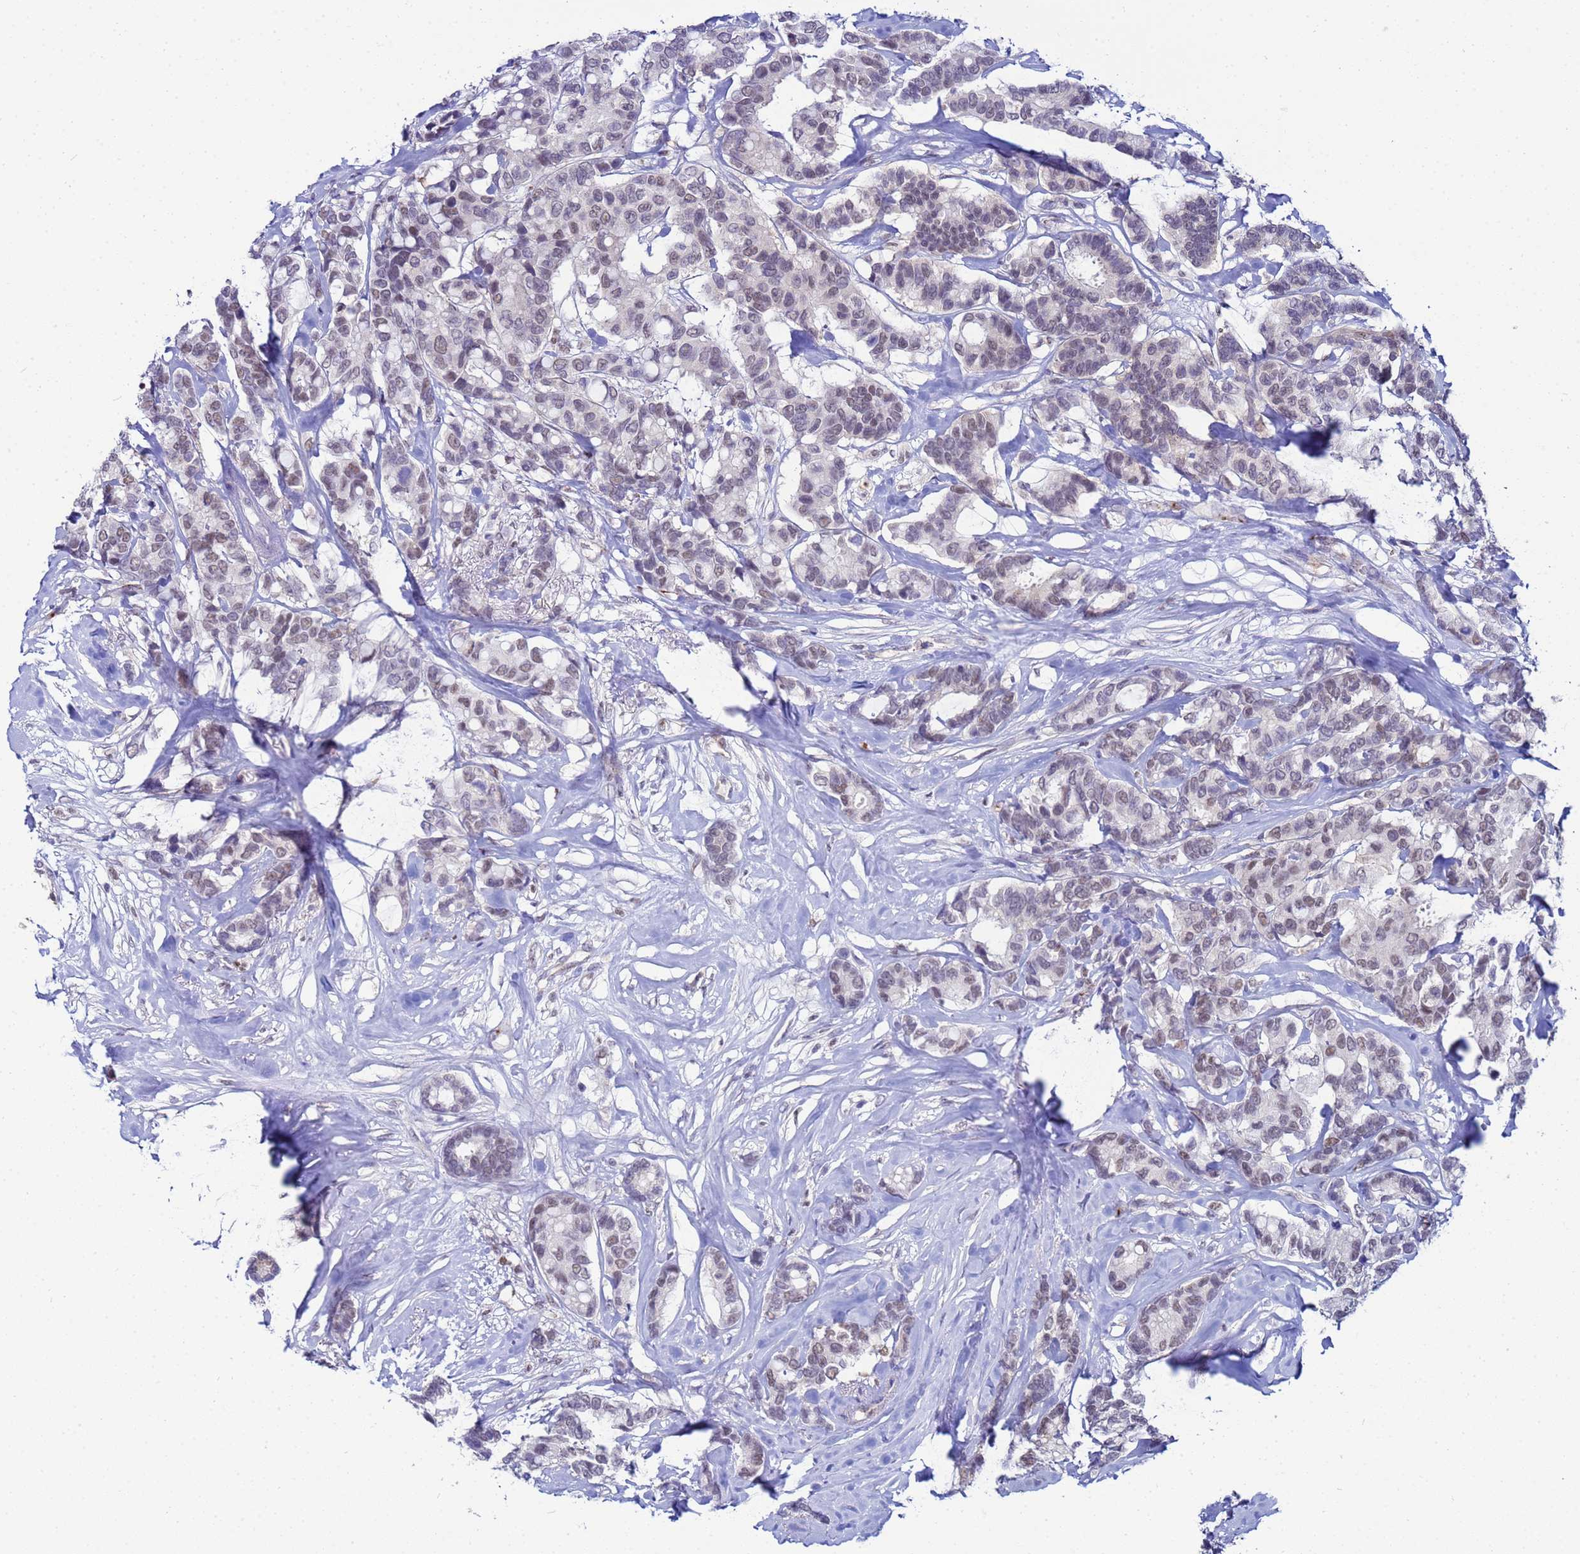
{"staining": {"intensity": "weak", "quantity": "<25%", "location": "nuclear"}, "tissue": "breast cancer", "cell_type": "Tumor cells", "image_type": "cancer", "snomed": [{"axis": "morphology", "description": "Duct carcinoma"}, {"axis": "topography", "description": "Breast"}], "caption": "Breast cancer (invasive ductal carcinoma) was stained to show a protein in brown. There is no significant staining in tumor cells.", "gene": "SLC25A37", "patient": {"sex": "female", "age": 87}}